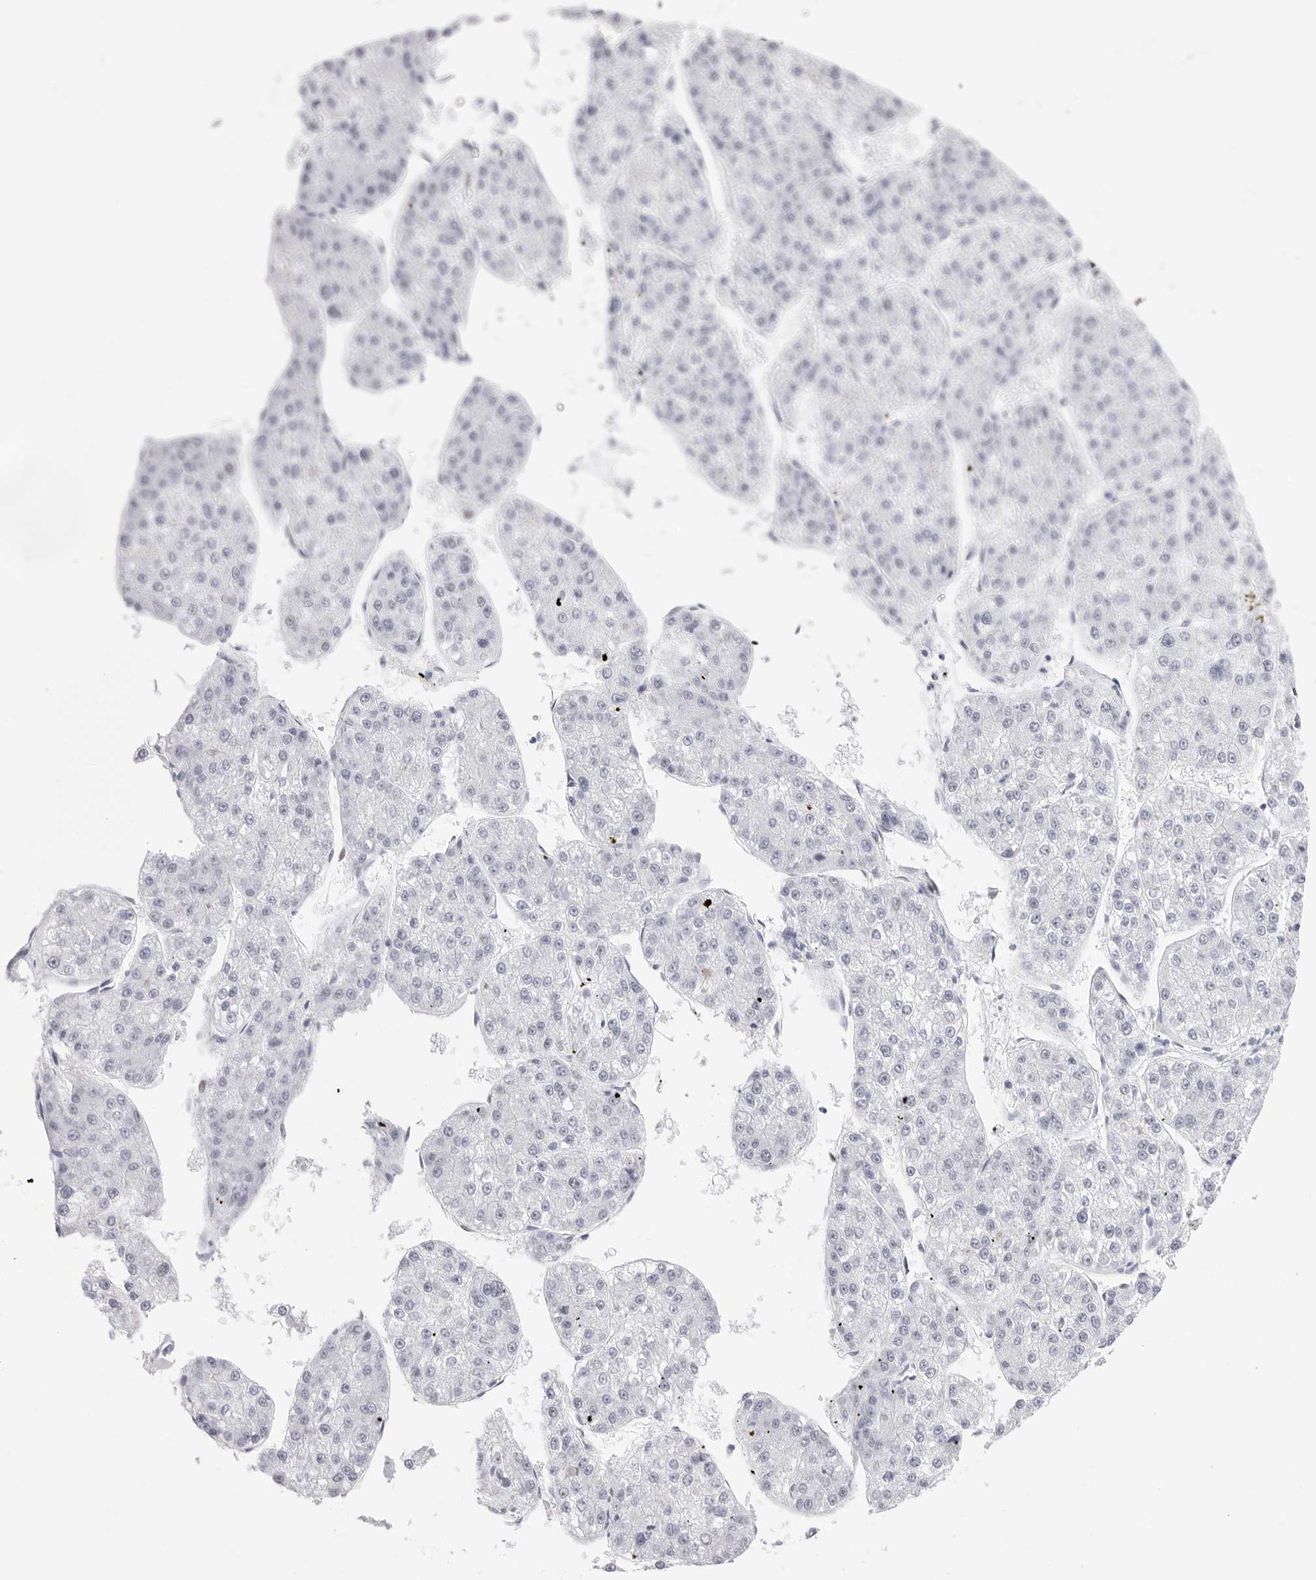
{"staining": {"intensity": "negative", "quantity": "none", "location": "none"}, "tissue": "liver cancer", "cell_type": "Tumor cells", "image_type": "cancer", "snomed": [{"axis": "morphology", "description": "Carcinoma, Hepatocellular, NOS"}, {"axis": "topography", "description": "Liver"}], "caption": "Human liver cancer (hepatocellular carcinoma) stained for a protein using IHC demonstrates no positivity in tumor cells.", "gene": "NASP", "patient": {"sex": "female", "age": 73}}